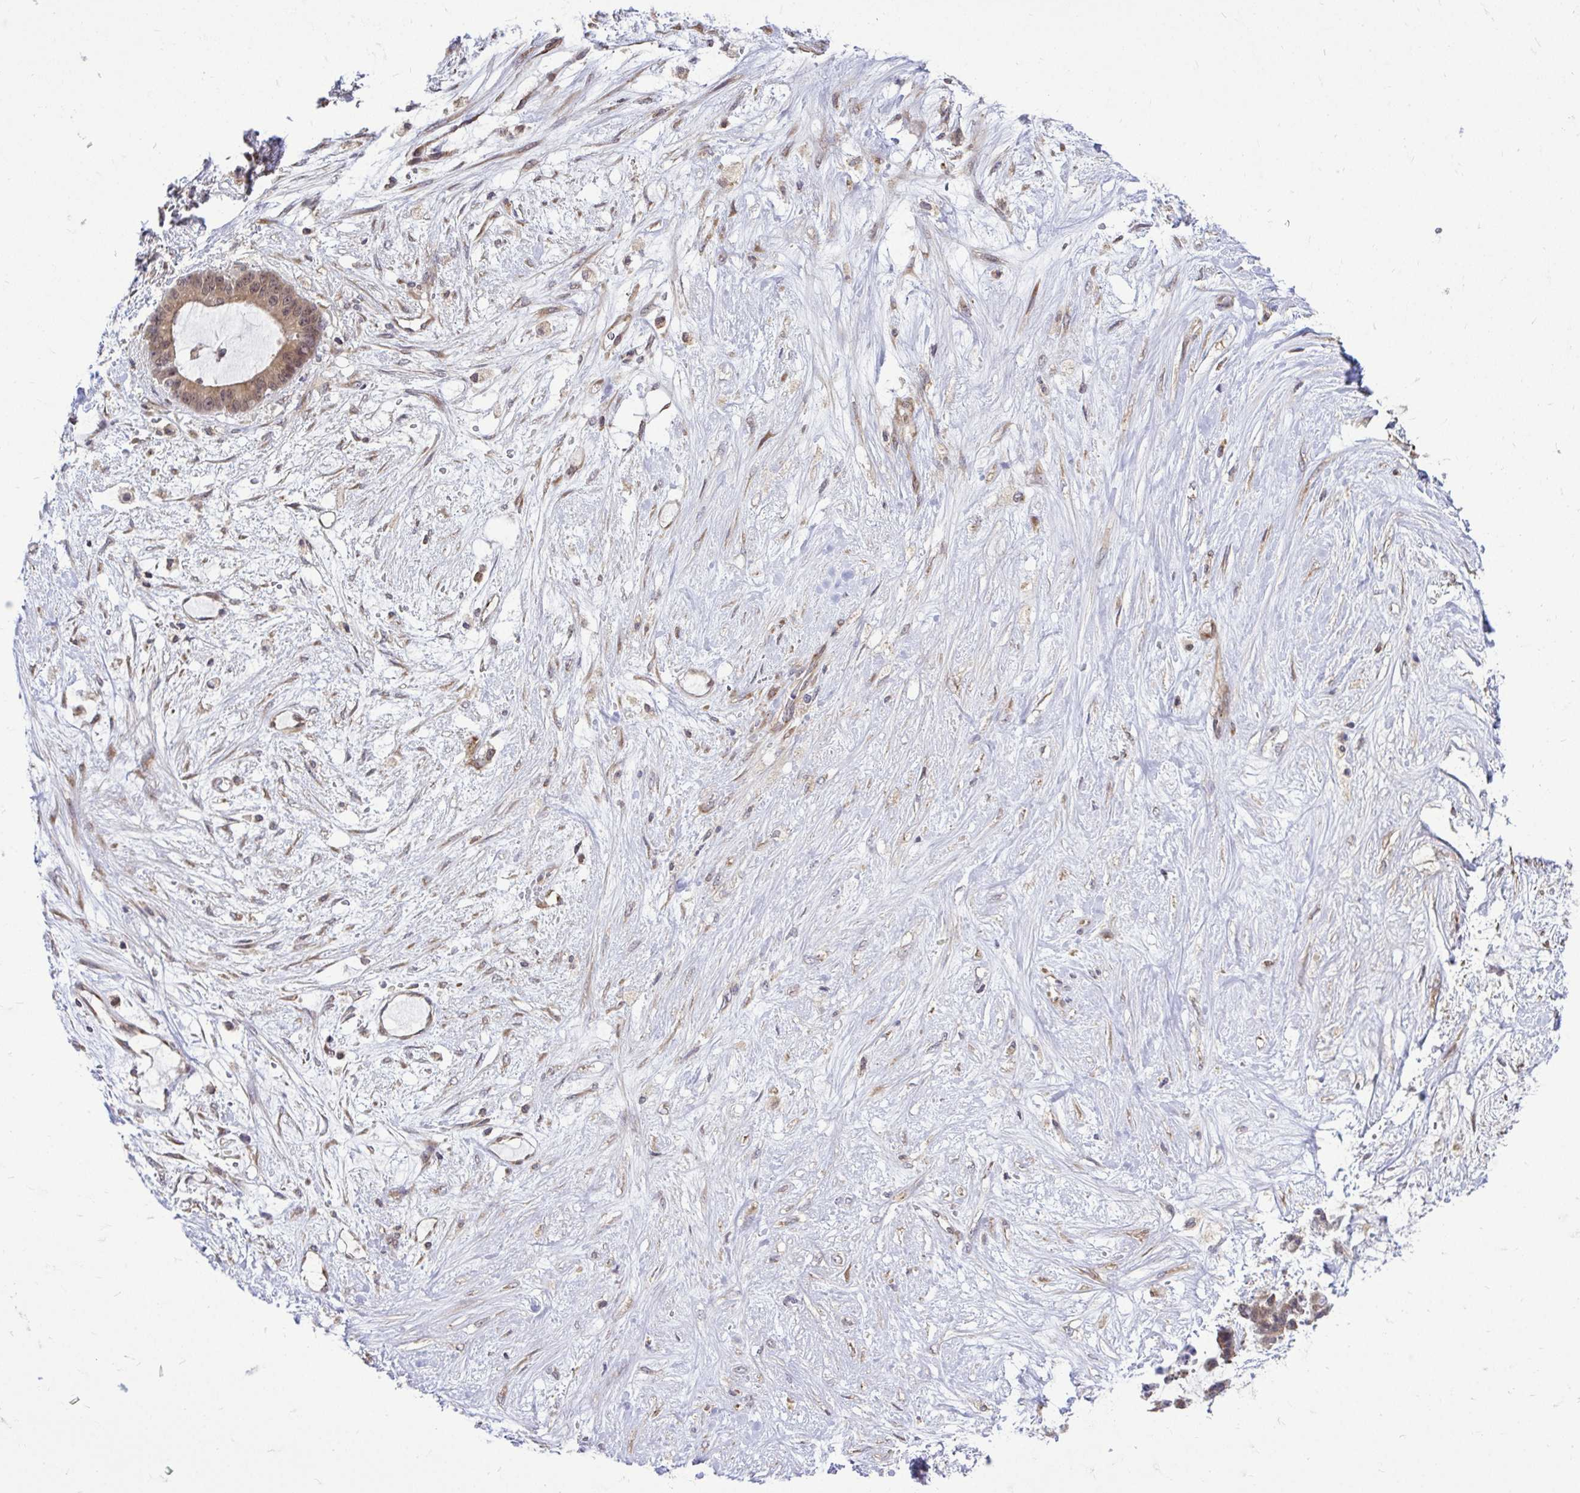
{"staining": {"intensity": "weak", "quantity": ">75%", "location": "cytoplasmic/membranous"}, "tissue": "liver cancer", "cell_type": "Tumor cells", "image_type": "cancer", "snomed": [{"axis": "morphology", "description": "Normal tissue, NOS"}, {"axis": "morphology", "description": "Cholangiocarcinoma"}, {"axis": "topography", "description": "Liver"}, {"axis": "topography", "description": "Peripheral nerve tissue"}], "caption": "Immunohistochemical staining of liver cholangiocarcinoma shows weak cytoplasmic/membranous protein staining in approximately >75% of tumor cells.", "gene": "FMR1", "patient": {"sex": "female", "age": 73}}